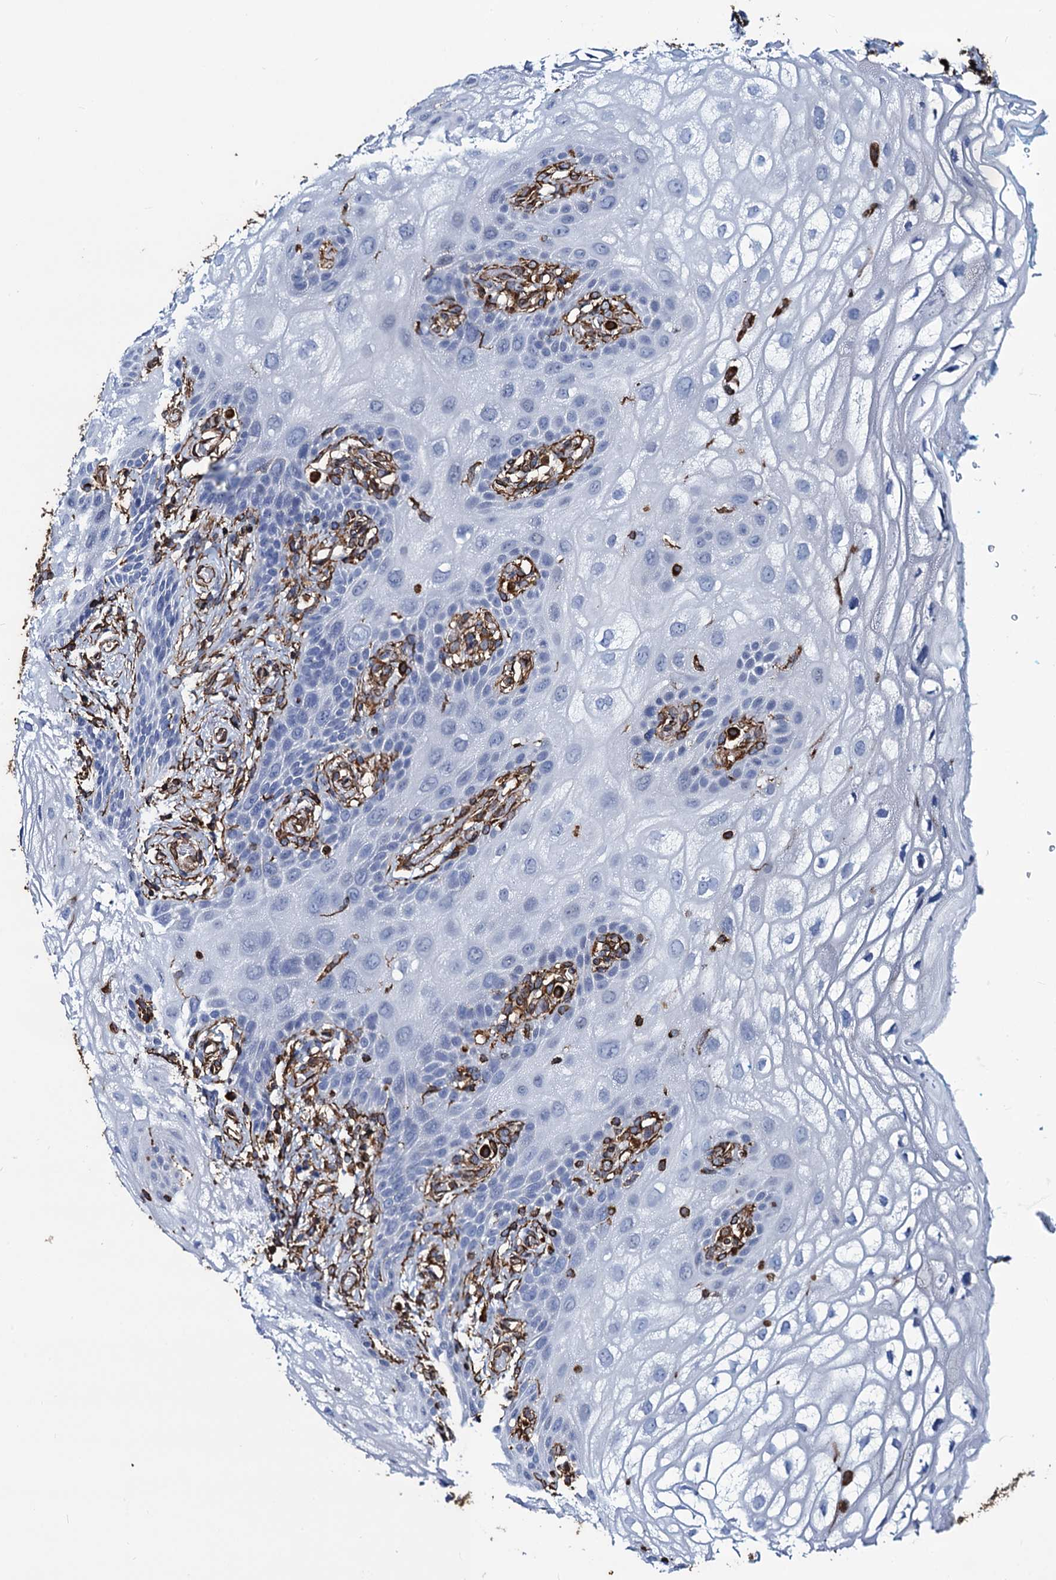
{"staining": {"intensity": "negative", "quantity": "none", "location": "none"}, "tissue": "vagina", "cell_type": "Squamous epithelial cells", "image_type": "normal", "snomed": [{"axis": "morphology", "description": "Normal tissue, NOS"}, {"axis": "topography", "description": "Vagina"}], "caption": "DAB immunohistochemical staining of benign human vagina exhibits no significant positivity in squamous epithelial cells.", "gene": "PGM2", "patient": {"sex": "female", "age": 68}}